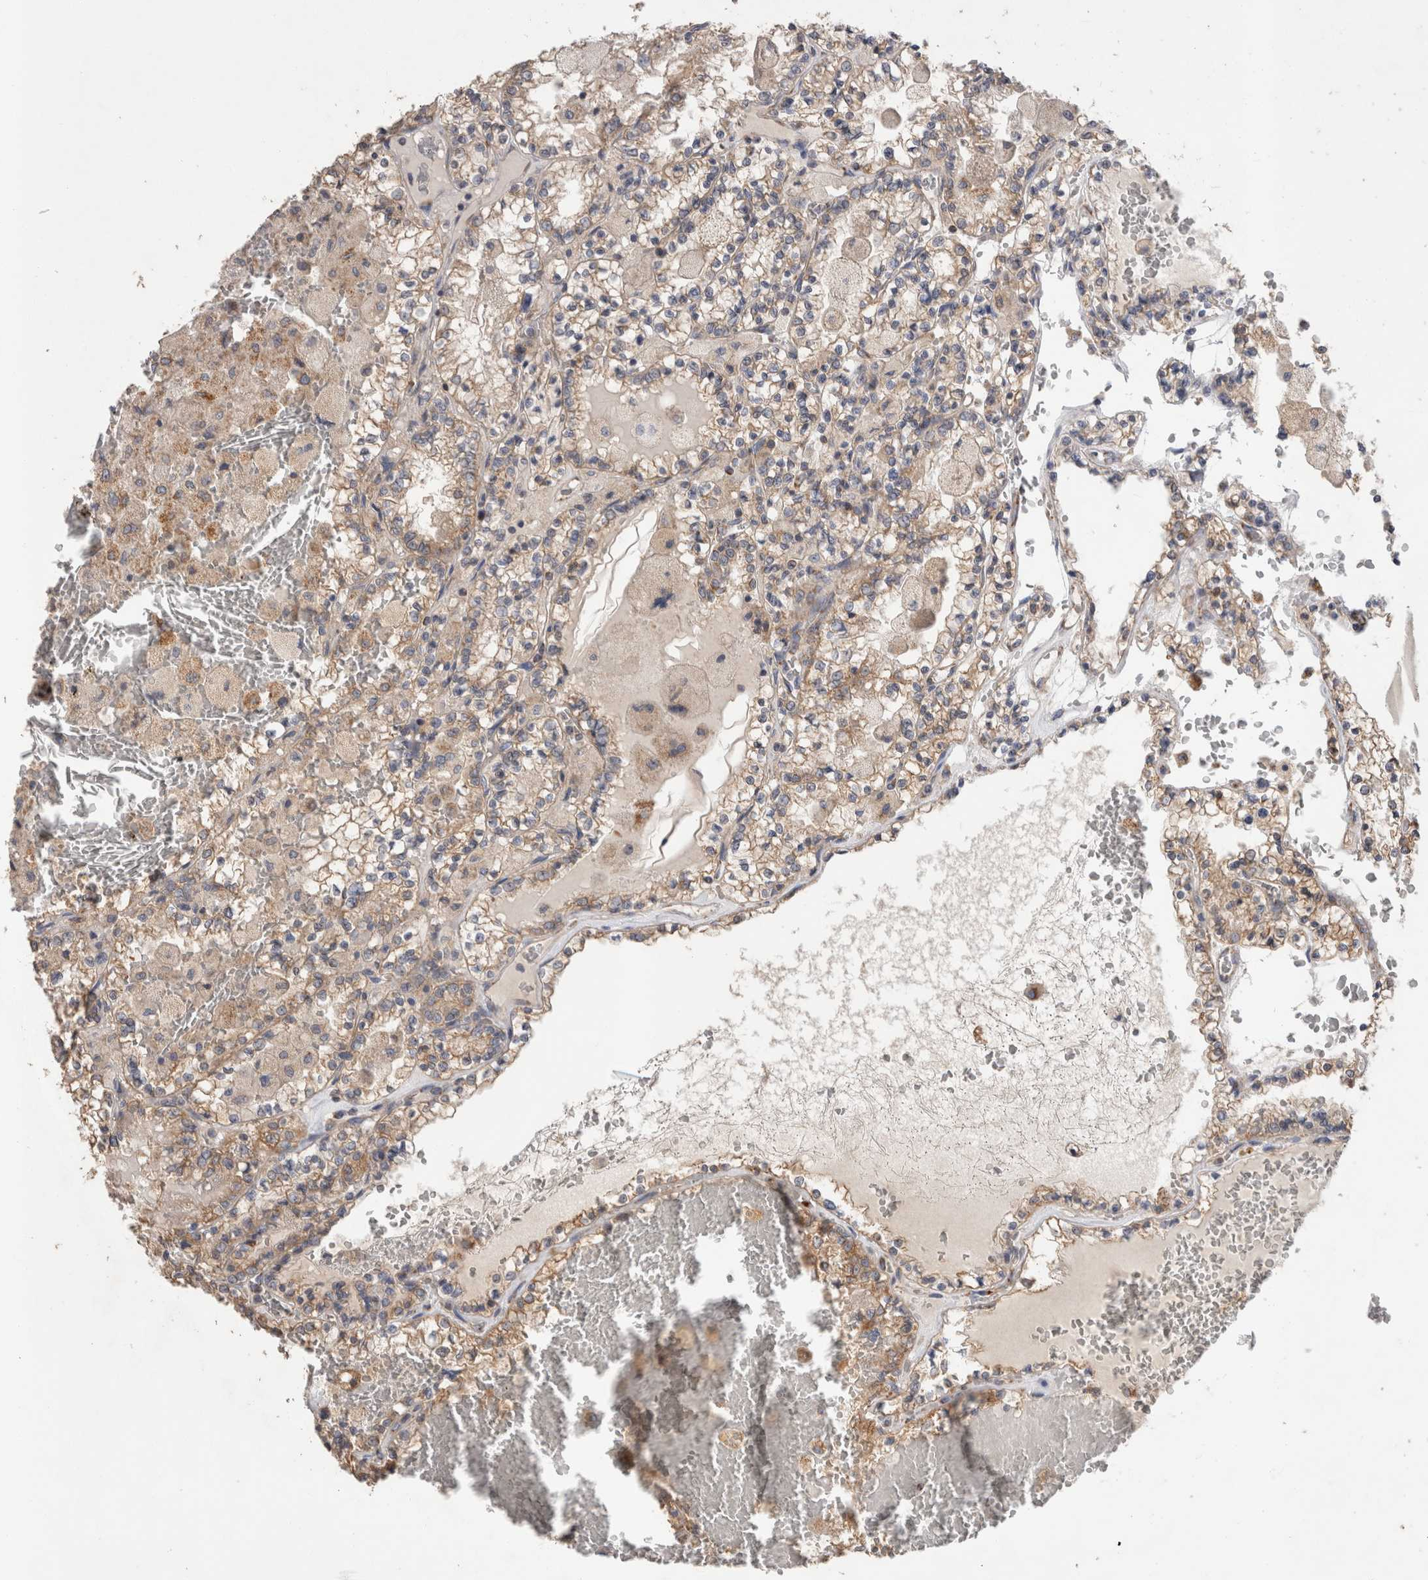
{"staining": {"intensity": "weak", "quantity": ">75%", "location": "cytoplasmic/membranous"}, "tissue": "renal cancer", "cell_type": "Tumor cells", "image_type": "cancer", "snomed": [{"axis": "morphology", "description": "Adenocarcinoma, NOS"}, {"axis": "topography", "description": "Kidney"}], "caption": "Immunohistochemical staining of adenocarcinoma (renal) shows low levels of weak cytoplasmic/membranous staining in approximately >75% of tumor cells. (DAB = brown stain, brightfield microscopy at high magnification).", "gene": "IARS2", "patient": {"sex": "female", "age": 56}}